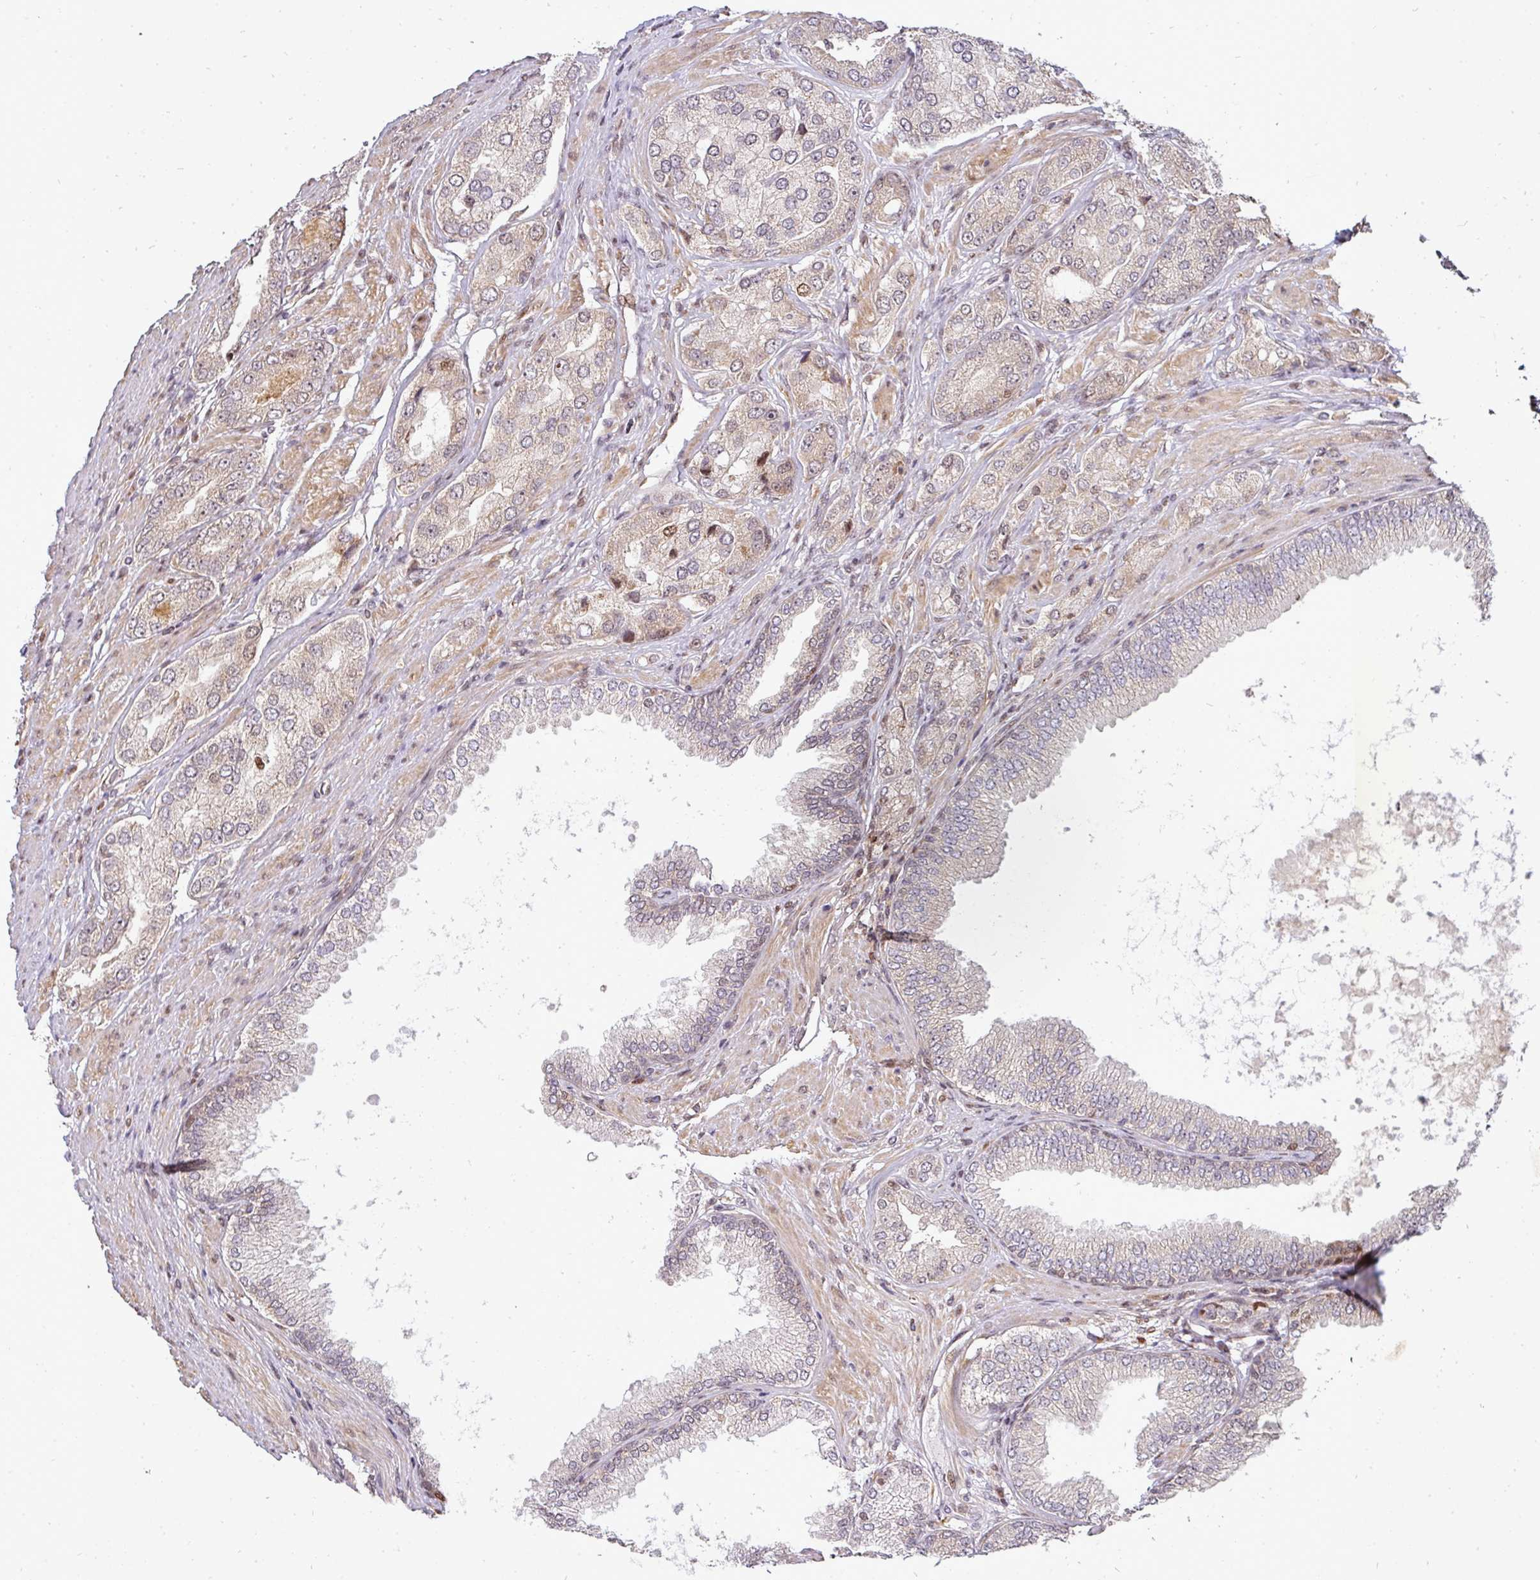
{"staining": {"intensity": "weak", "quantity": "<25%", "location": "cytoplasmic/membranous,nuclear"}, "tissue": "prostate cancer", "cell_type": "Tumor cells", "image_type": "cancer", "snomed": [{"axis": "morphology", "description": "Adenocarcinoma, High grade"}, {"axis": "topography", "description": "Prostate"}], "caption": "Adenocarcinoma (high-grade) (prostate) was stained to show a protein in brown. There is no significant staining in tumor cells. The staining is performed using DAB (3,3'-diaminobenzidine) brown chromogen with nuclei counter-stained in using hematoxylin.", "gene": "PATZ1", "patient": {"sex": "male", "age": 71}}